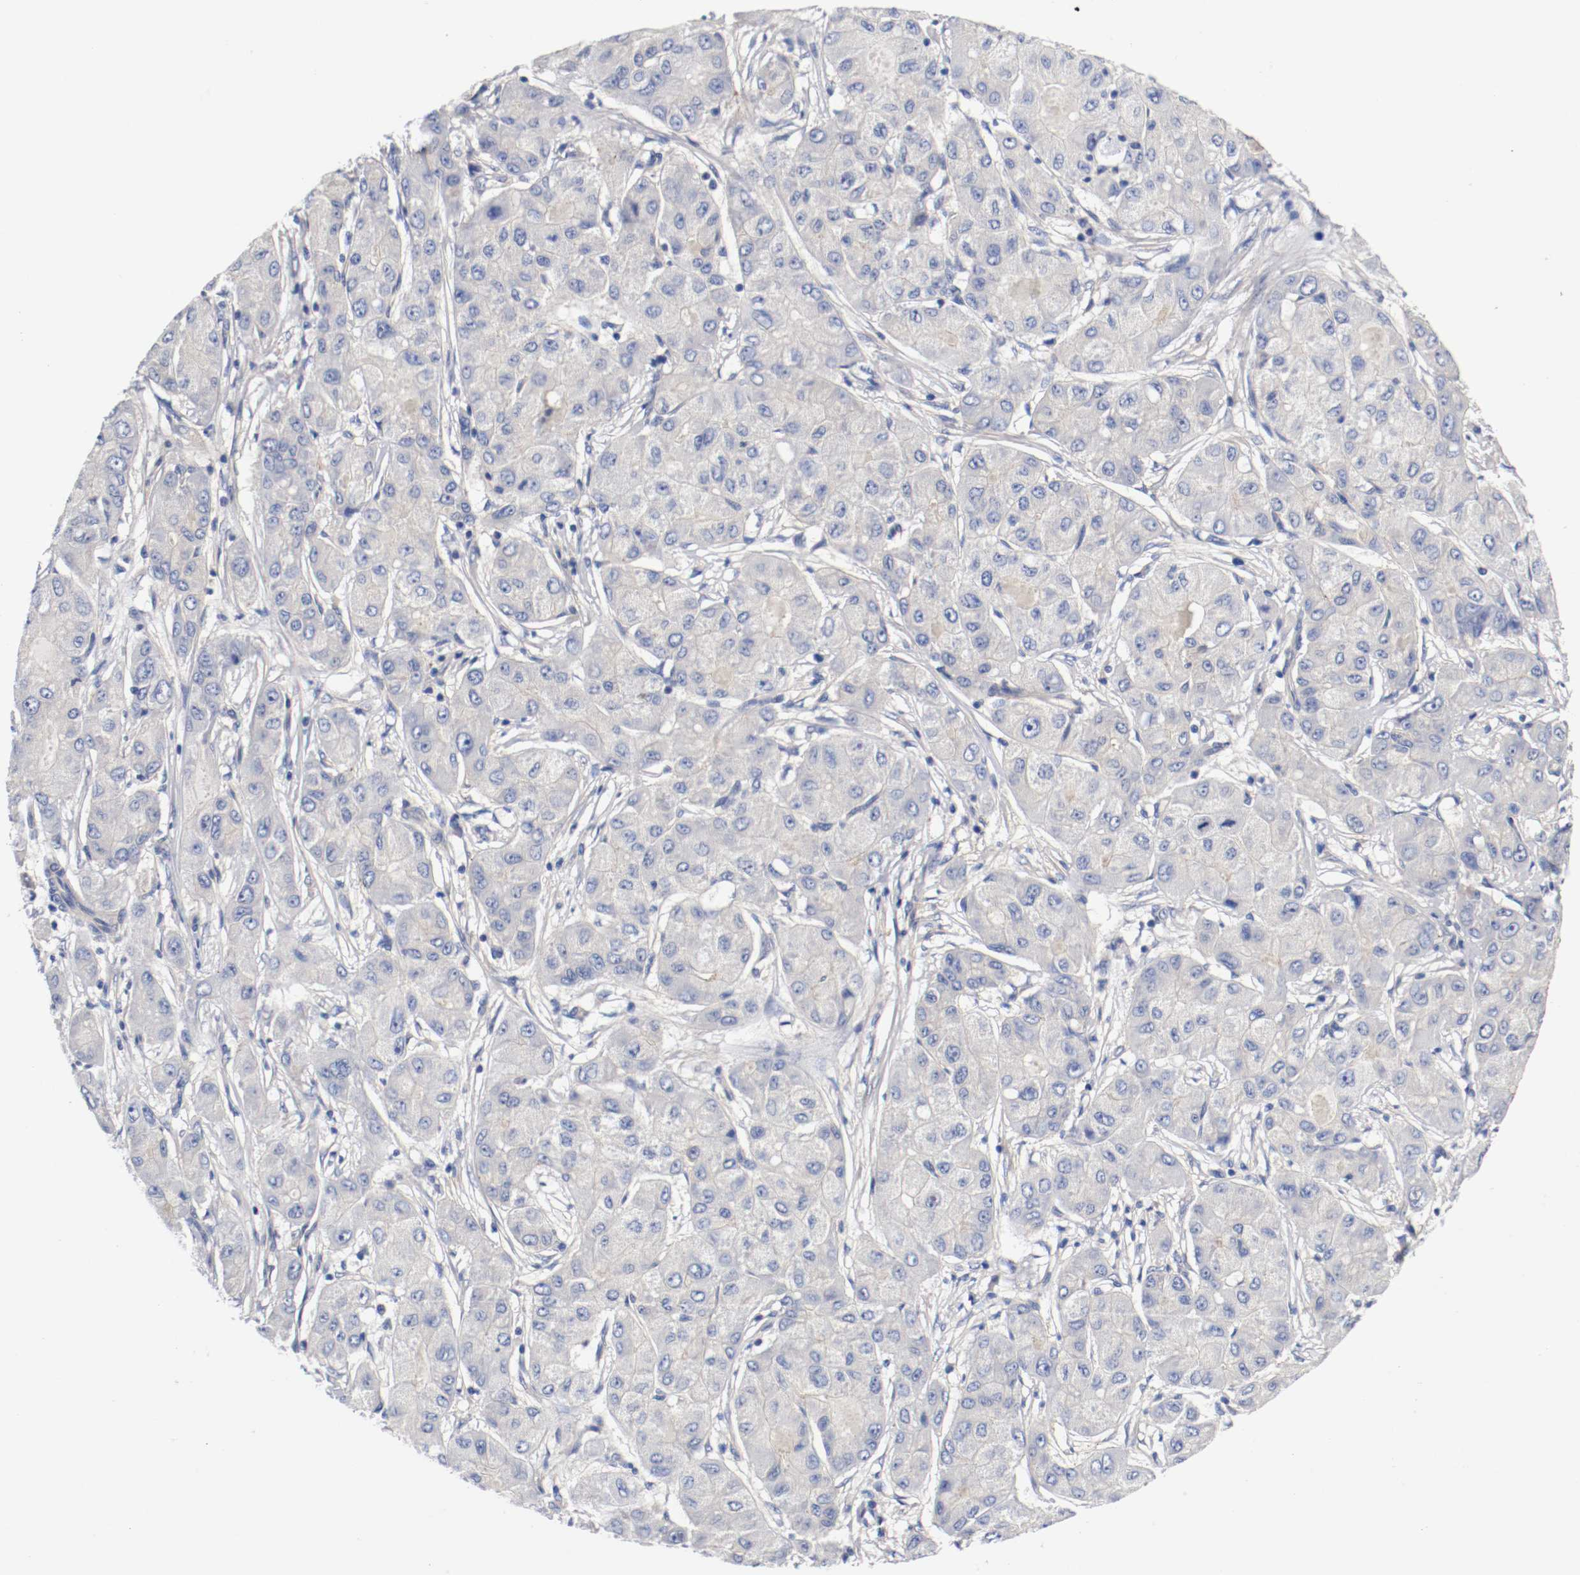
{"staining": {"intensity": "weak", "quantity": ">75%", "location": "cytoplasmic/membranous"}, "tissue": "liver cancer", "cell_type": "Tumor cells", "image_type": "cancer", "snomed": [{"axis": "morphology", "description": "Carcinoma, Hepatocellular, NOS"}, {"axis": "topography", "description": "Liver"}], "caption": "There is low levels of weak cytoplasmic/membranous expression in tumor cells of liver cancer (hepatocellular carcinoma), as demonstrated by immunohistochemical staining (brown color).", "gene": "HGS", "patient": {"sex": "male", "age": 80}}